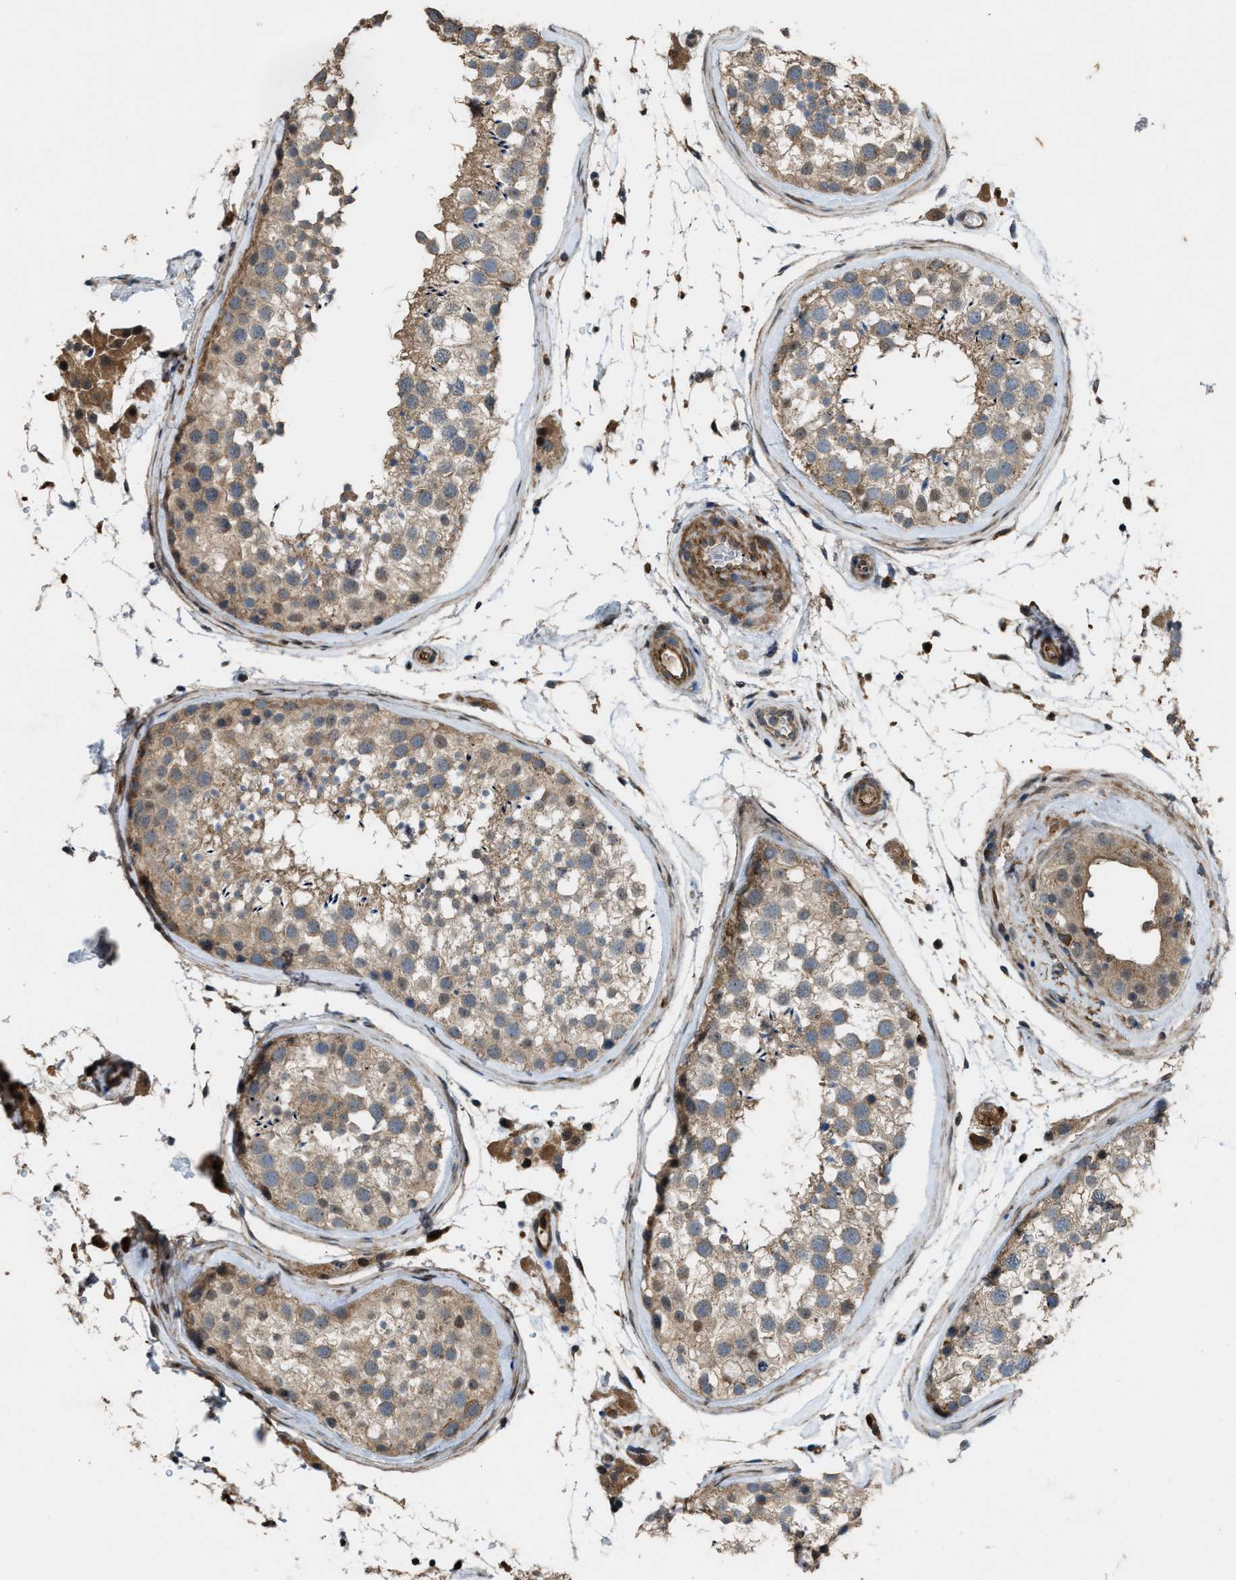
{"staining": {"intensity": "moderate", "quantity": "<25%", "location": "cytoplasmic/membranous"}, "tissue": "testis", "cell_type": "Cells in seminiferous ducts", "image_type": "normal", "snomed": [{"axis": "morphology", "description": "Normal tissue, NOS"}, {"axis": "topography", "description": "Testis"}], "caption": "DAB (3,3'-diaminobenzidine) immunohistochemical staining of benign human testis reveals moderate cytoplasmic/membranous protein expression in approximately <25% of cells in seminiferous ducts.", "gene": "LRRC72", "patient": {"sex": "male", "age": 46}}